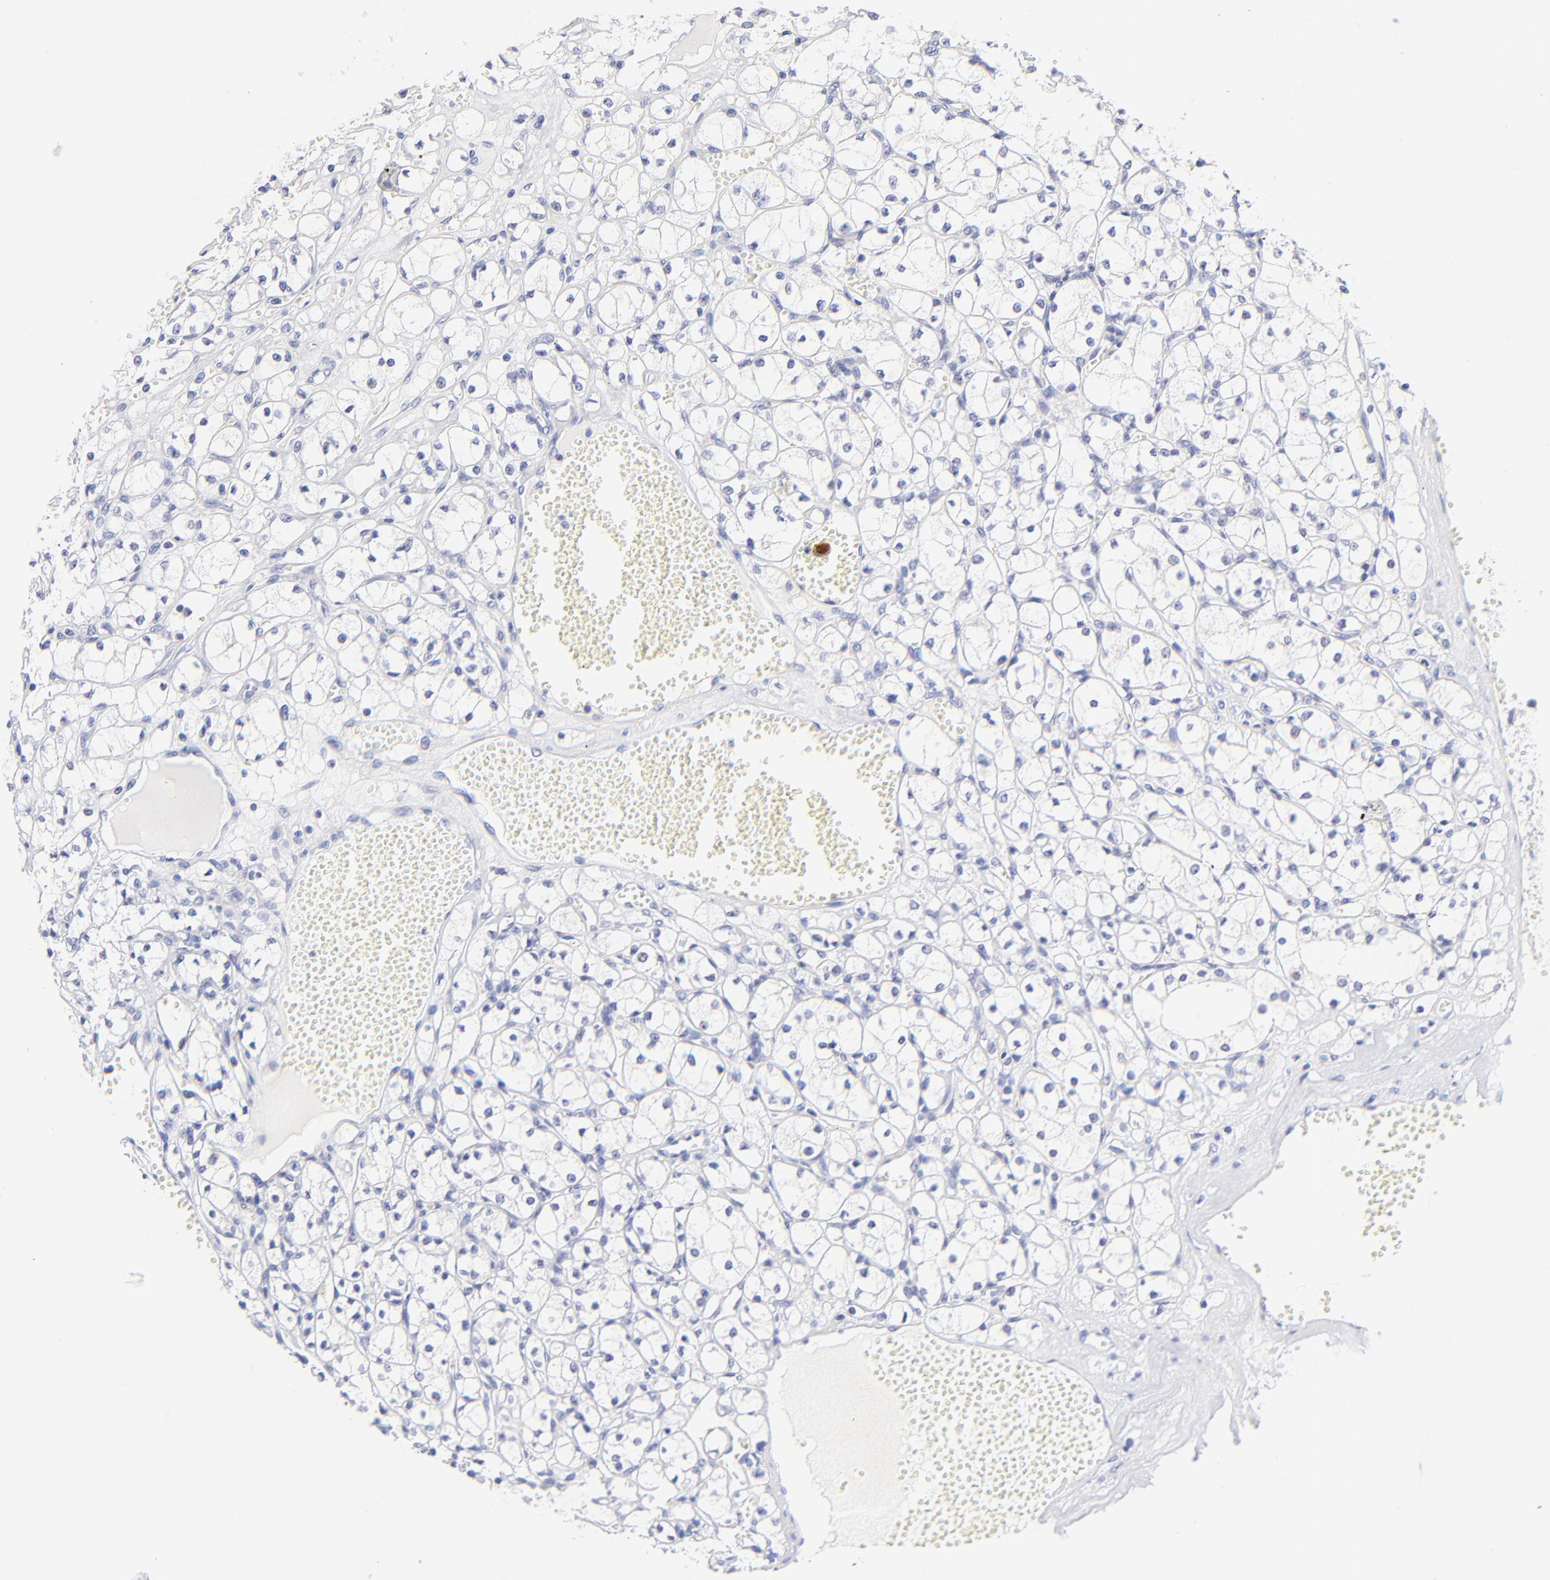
{"staining": {"intensity": "negative", "quantity": "none", "location": "none"}, "tissue": "renal cancer", "cell_type": "Tumor cells", "image_type": "cancer", "snomed": [{"axis": "morphology", "description": "Adenocarcinoma, NOS"}, {"axis": "topography", "description": "Kidney"}], "caption": "Tumor cells are negative for protein expression in human renal adenocarcinoma.", "gene": "EBP", "patient": {"sex": "male", "age": 61}}